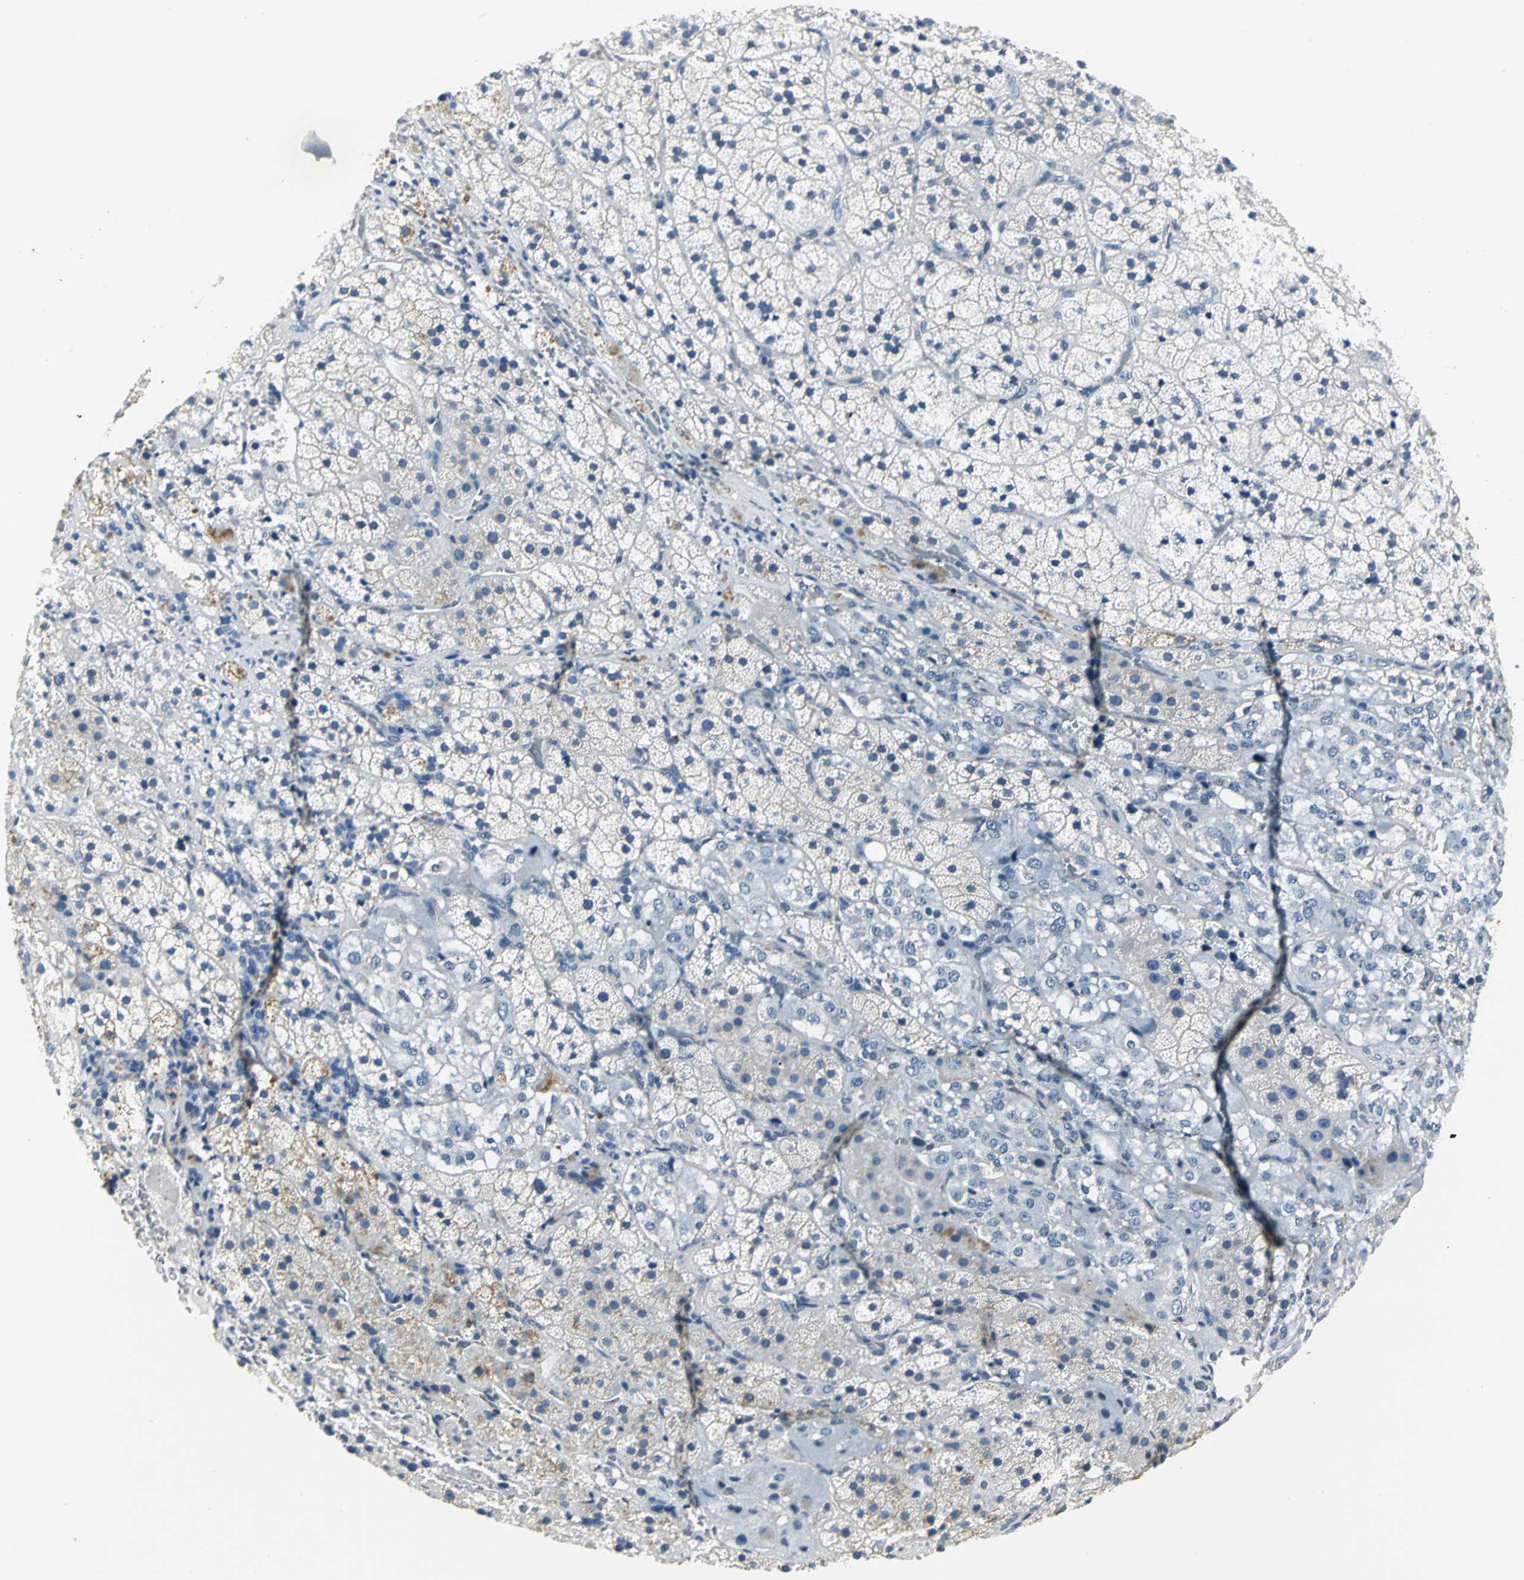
{"staining": {"intensity": "weak", "quantity": "25%-75%", "location": "cytoplasmic/membranous"}, "tissue": "adrenal gland", "cell_type": "Glandular cells", "image_type": "normal", "snomed": [{"axis": "morphology", "description": "Normal tissue, NOS"}, {"axis": "topography", "description": "Adrenal gland"}], "caption": "Protein staining reveals weak cytoplasmic/membranous positivity in approximately 25%-75% of glandular cells in unremarkable adrenal gland. (DAB = brown stain, brightfield microscopy at high magnification).", "gene": "RIPOR1", "patient": {"sex": "female", "age": 44}}